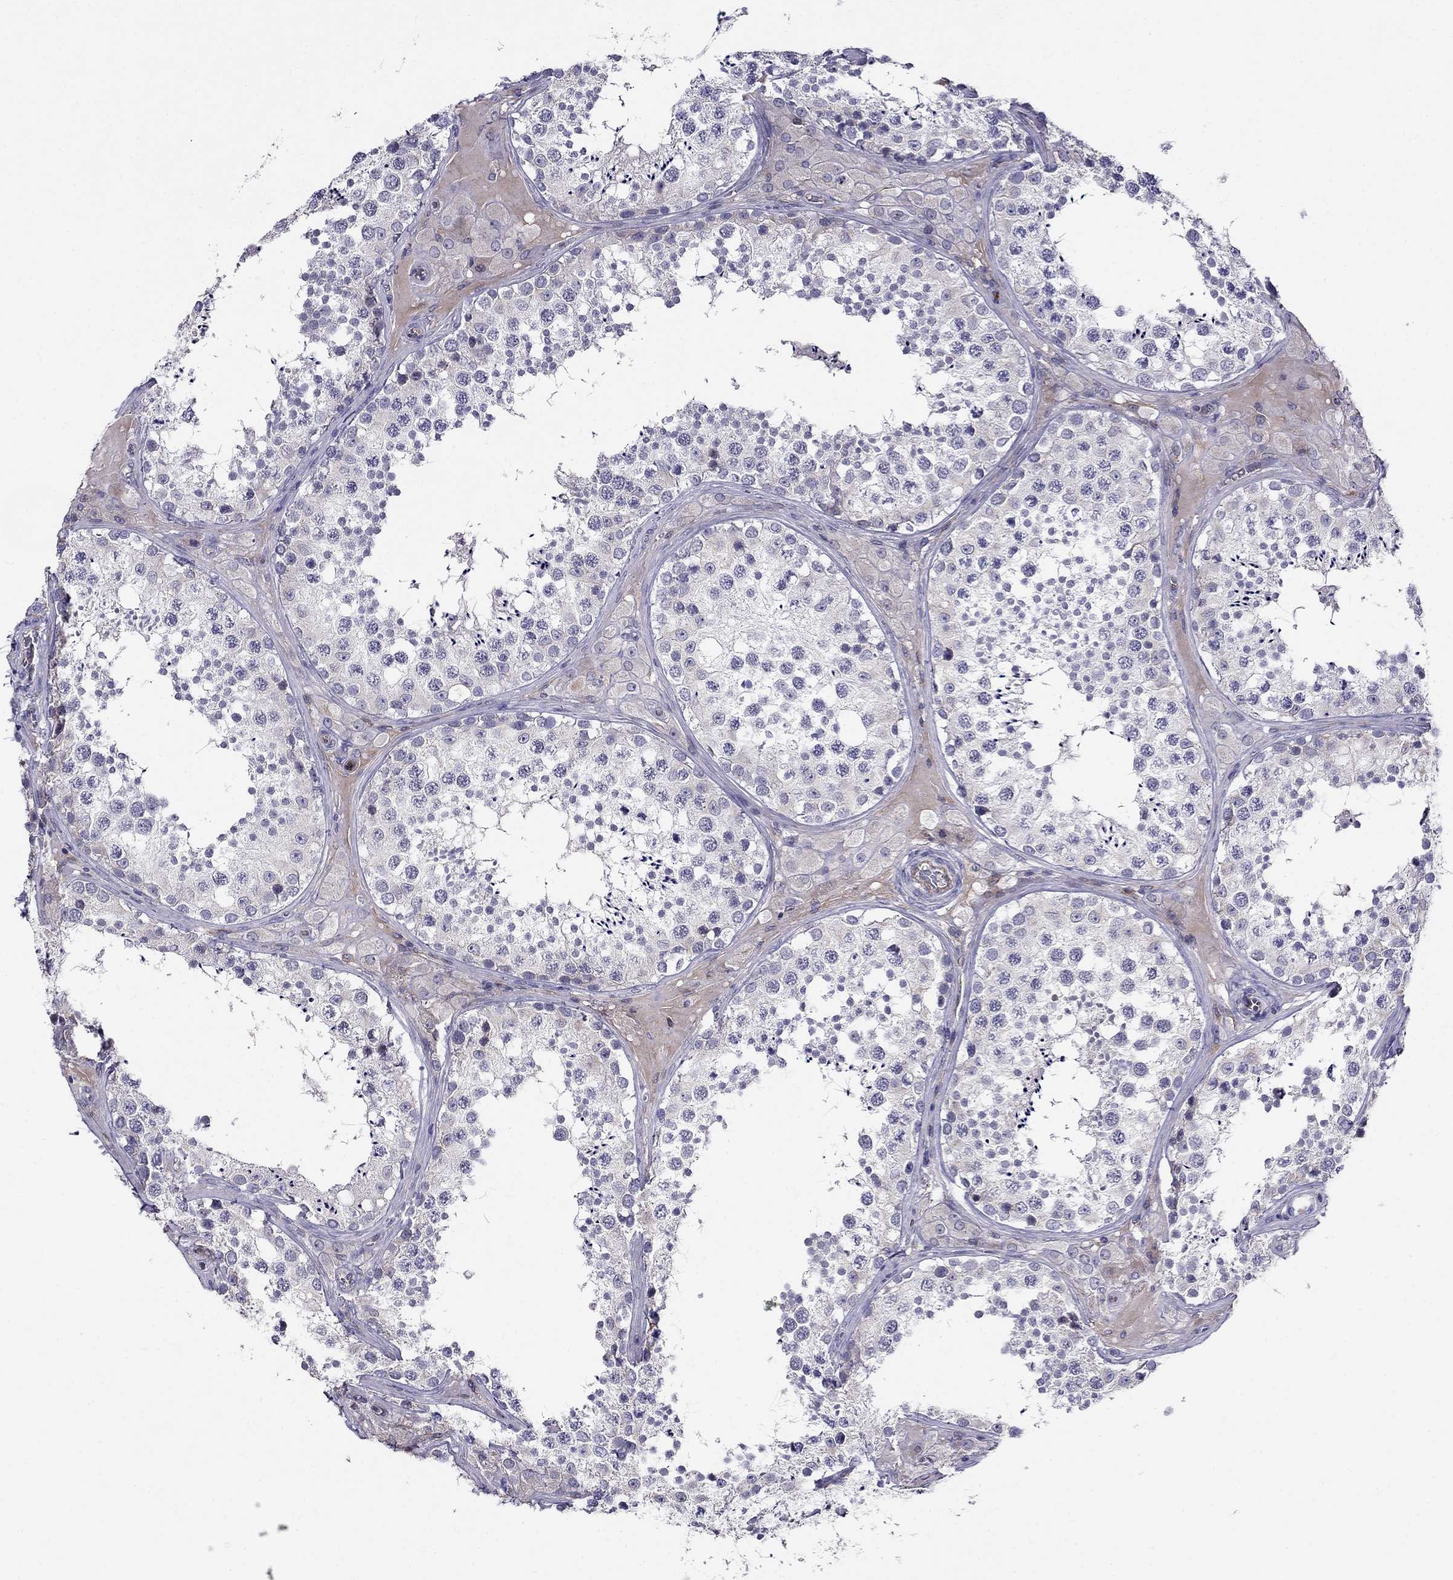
{"staining": {"intensity": "negative", "quantity": "none", "location": "none"}, "tissue": "testis", "cell_type": "Cells in seminiferous ducts", "image_type": "normal", "snomed": [{"axis": "morphology", "description": "Normal tissue, NOS"}, {"axis": "topography", "description": "Testis"}], "caption": "High power microscopy micrograph of an immunohistochemistry photomicrograph of benign testis, revealing no significant expression in cells in seminiferous ducts.", "gene": "SPINT4", "patient": {"sex": "male", "age": 34}}